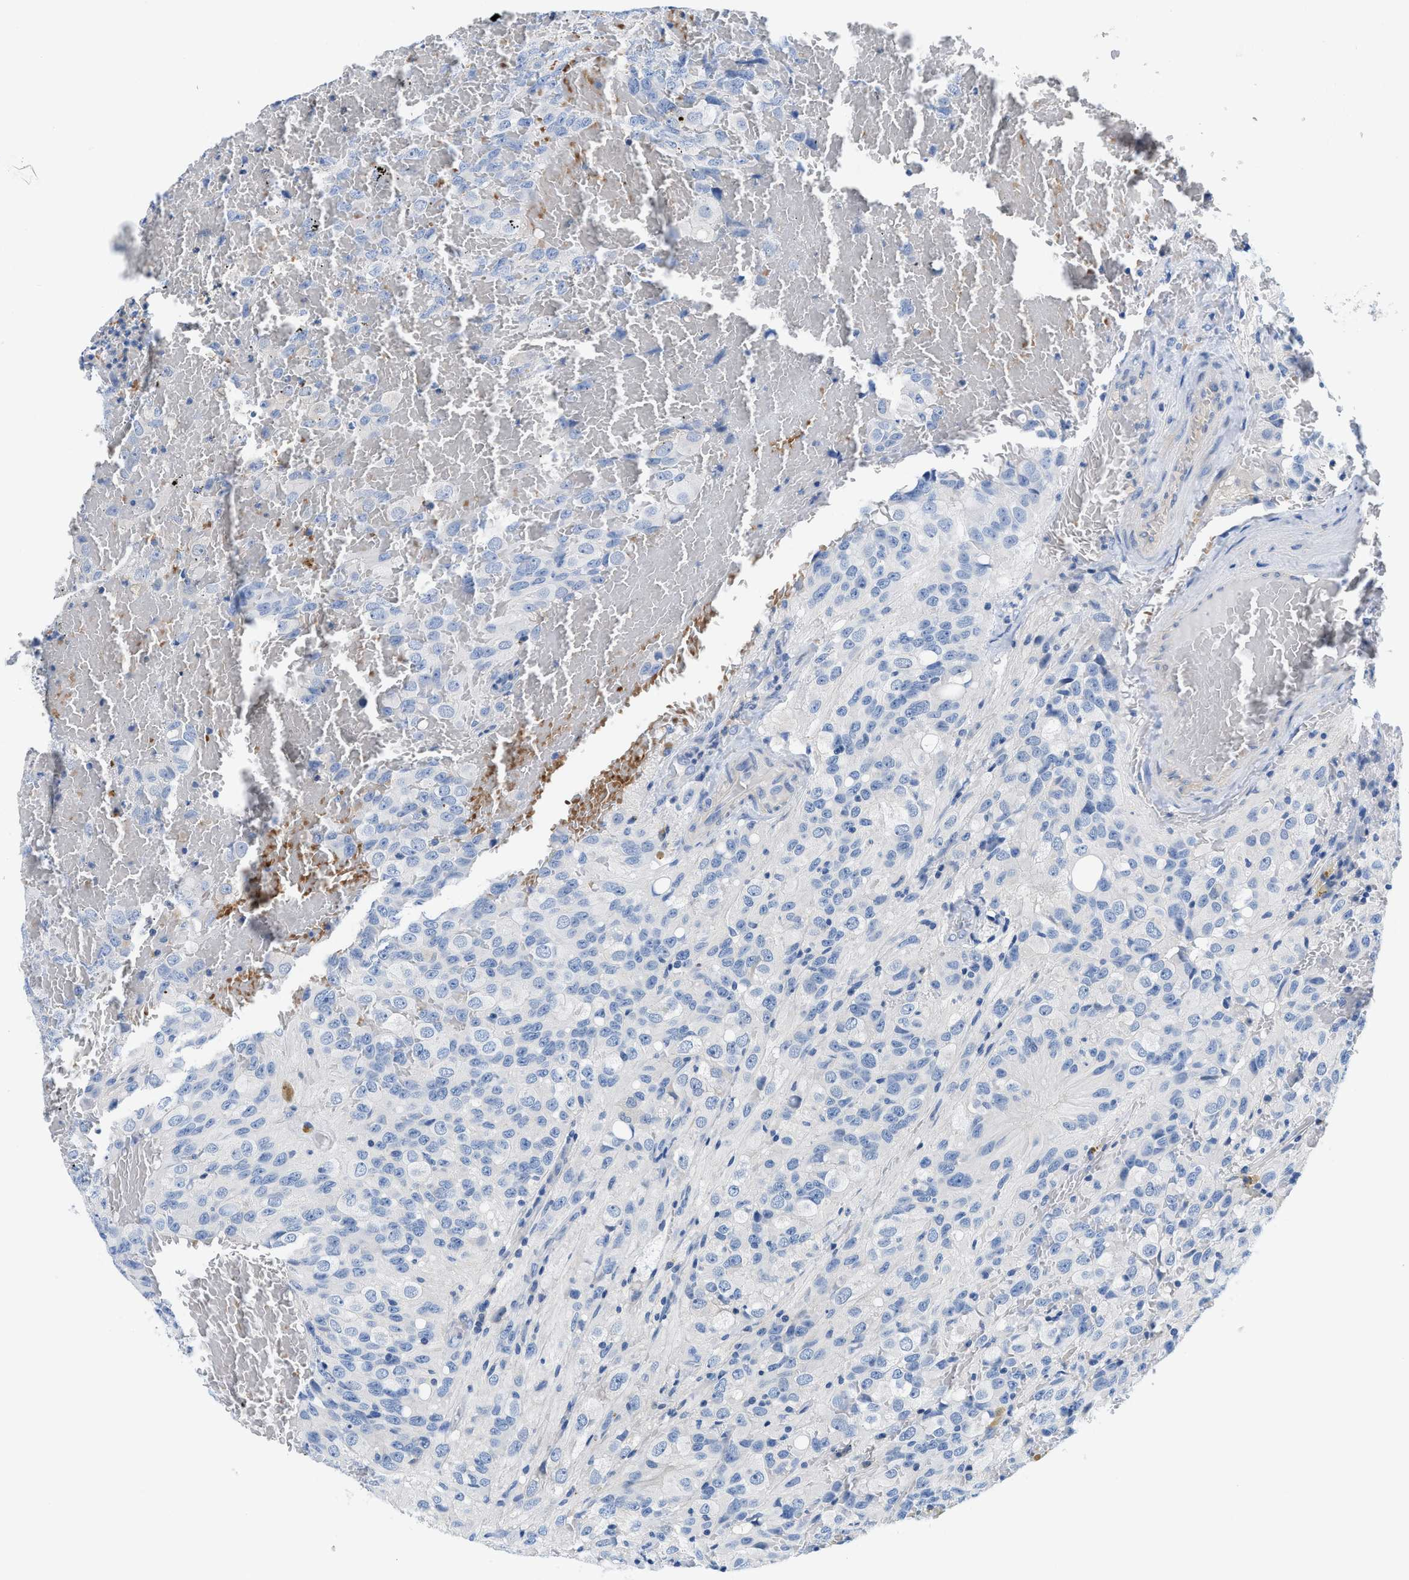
{"staining": {"intensity": "negative", "quantity": "none", "location": "none"}, "tissue": "glioma", "cell_type": "Tumor cells", "image_type": "cancer", "snomed": [{"axis": "morphology", "description": "Glioma, malignant, High grade"}, {"axis": "topography", "description": "Brain"}], "caption": "This is an immunohistochemistry (IHC) image of human glioma. There is no expression in tumor cells.", "gene": "BPGM", "patient": {"sex": "male", "age": 32}}